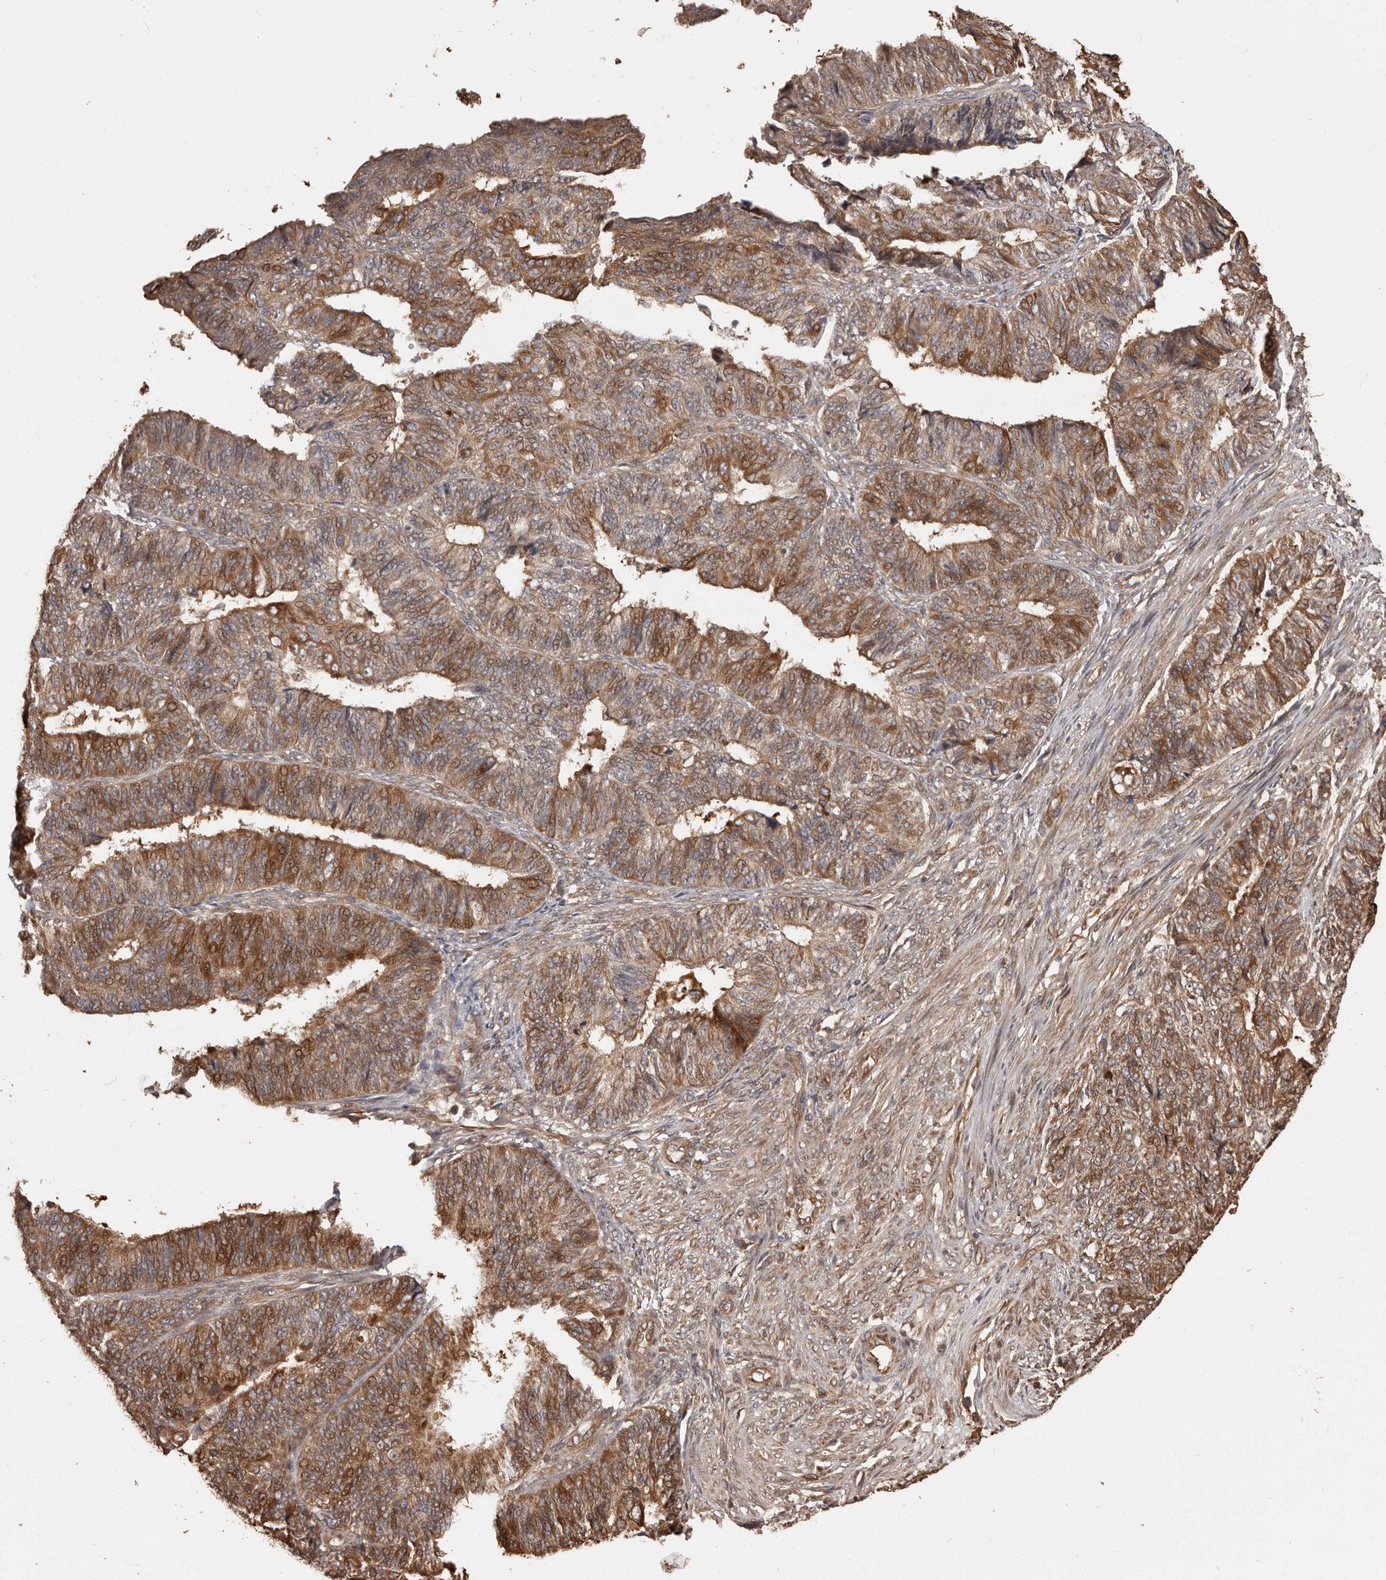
{"staining": {"intensity": "moderate", "quantity": ">75%", "location": "cytoplasmic/membranous"}, "tissue": "endometrial cancer", "cell_type": "Tumor cells", "image_type": "cancer", "snomed": [{"axis": "morphology", "description": "Adenocarcinoma, NOS"}, {"axis": "topography", "description": "Endometrium"}], "caption": "DAB immunohistochemical staining of human adenocarcinoma (endometrial) demonstrates moderate cytoplasmic/membranous protein expression in about >75% of tumor cells.", "gene": "MTO1", "patient": {"sex": "female", "age": 32}}